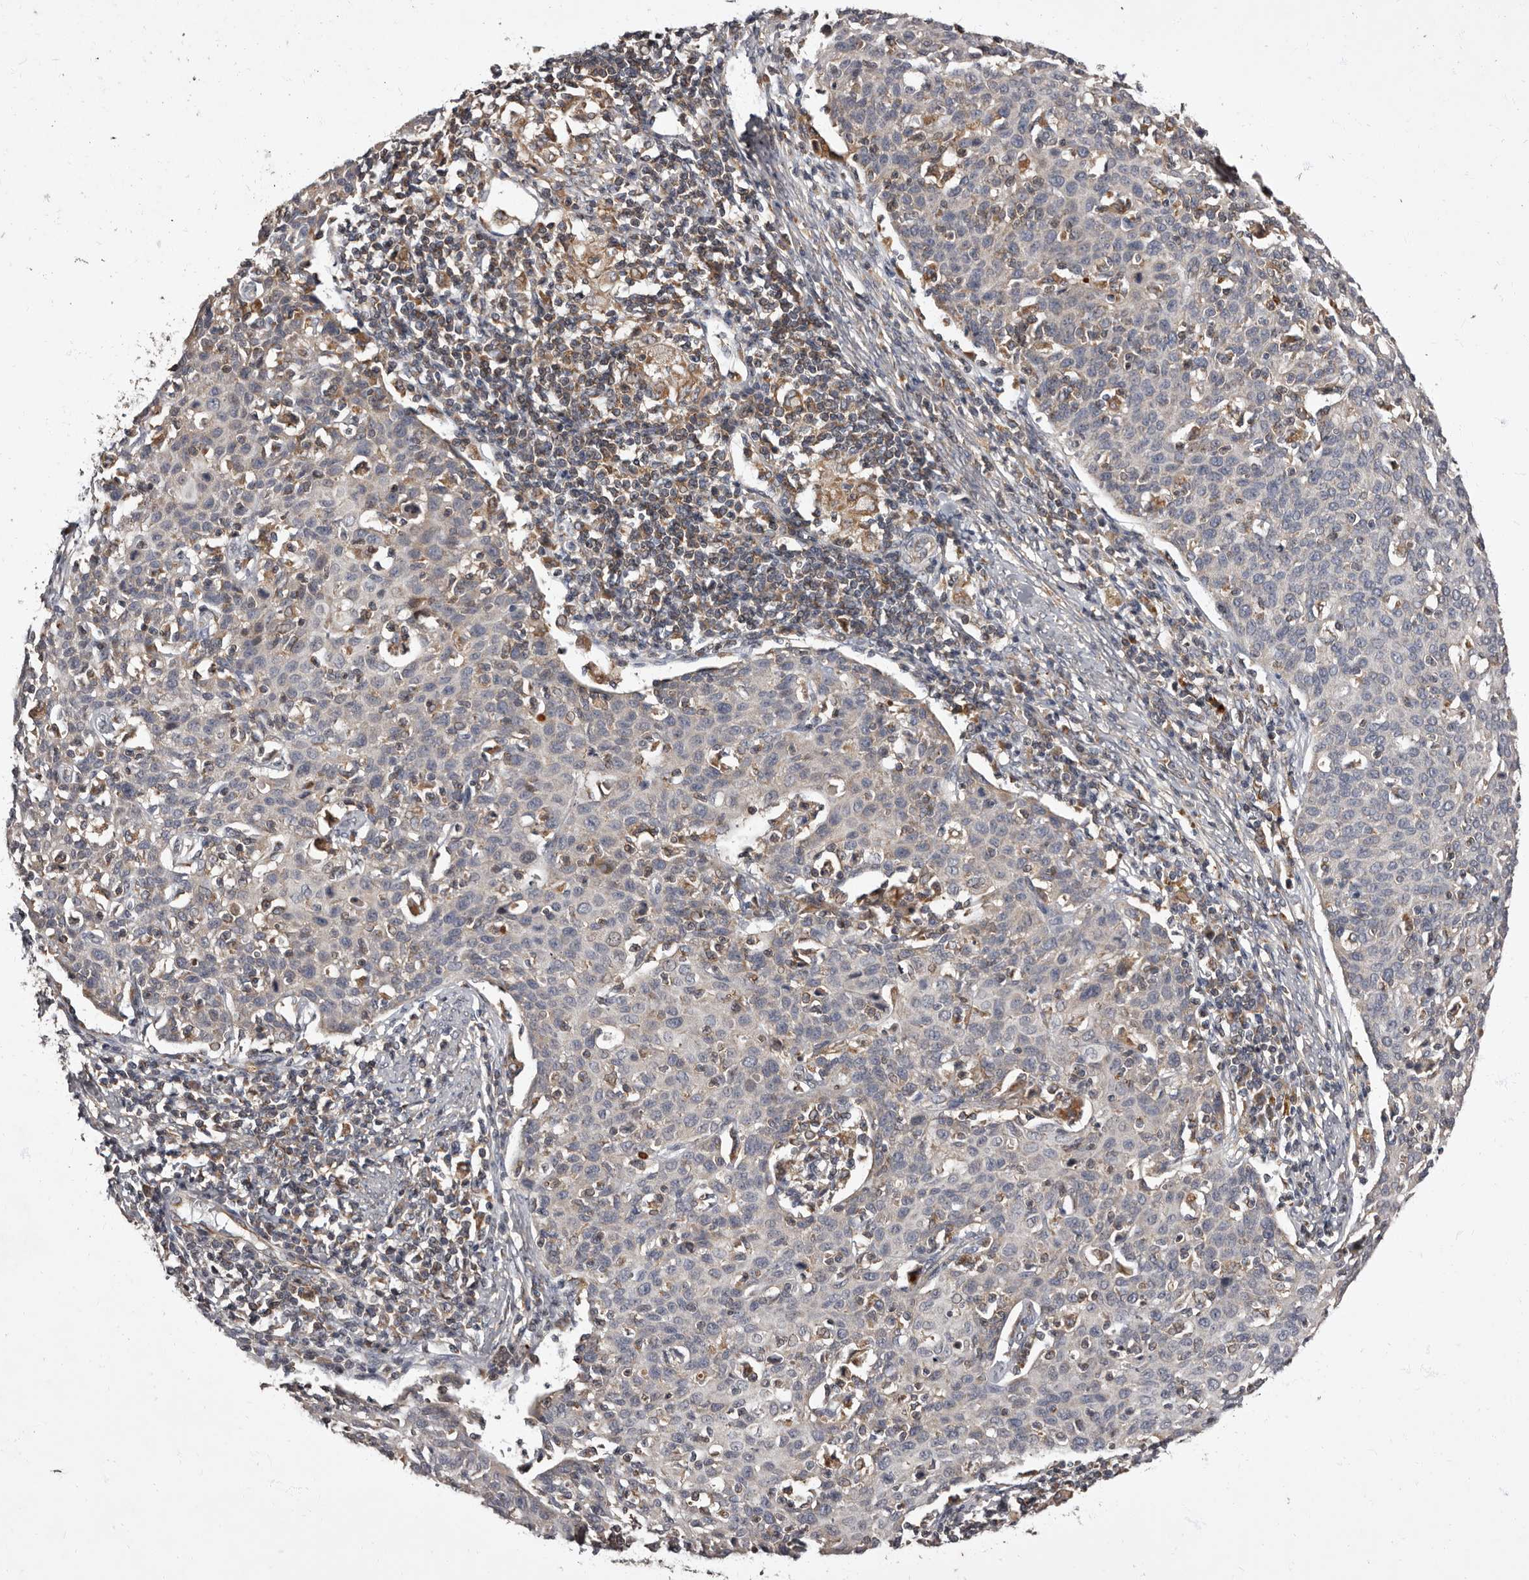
{"staining": {"intensity": "negative", "quantity": "none", "location": "none"}, "tissue": "cervical cancer", "cell_type": "Tumor cells", "image_type": "cancer", "snomed": [{"axis": "morphology", "description": "Squamous cell carcinoma, NOS"}, {"axis": "topography", "description": "Cervix"}], "caption": "This image is of cervical cancer (squamous cell carcinoma) stained with IHC to label a protein in brown with the nuclei are counter-stained blue. There is no expression in tumor cells.", "gene": "ADCY2", "patient": {"sex": "female", "age": 38}}